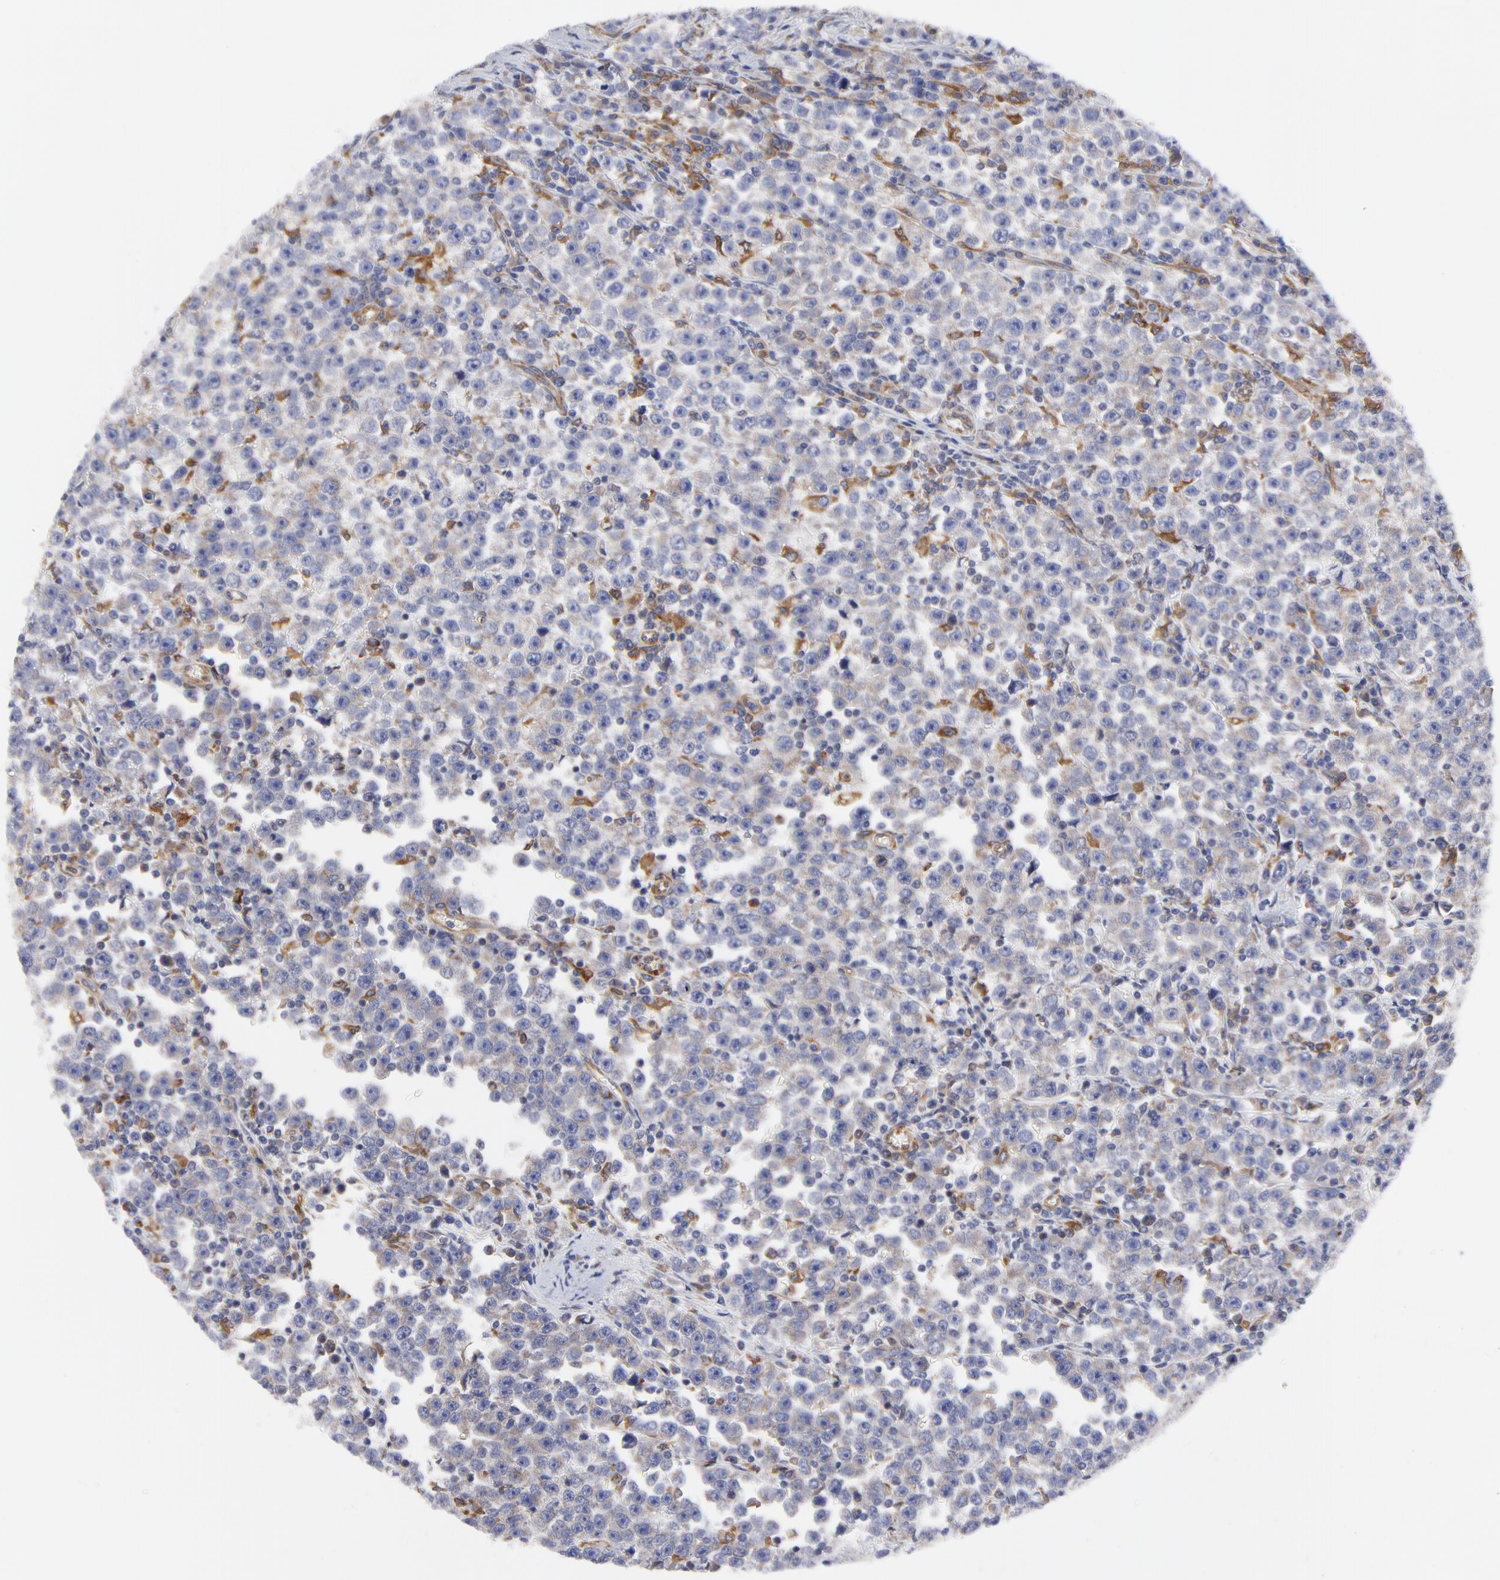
{"staining": {"intensity": "weak", "quantity": ">75%", "location": "cytoplasmic/membranous"}, "tissue": "testis cancer", "cell_type": "Tumor cells", "image_type": "cancer", "snomed": [{"axis": "morphology", "description": "Seminoma, NOS"}, {"axis": "topography", "description": "Testis"}], "caption": "This is an image of immunohistochemistry staining of testis cancer (seminoma), which shows weak staining in the cytoplasmic/membranous of tumor cells.", "gene": "MOSPD2", "patient": {"sex": "male", "age": 43}}